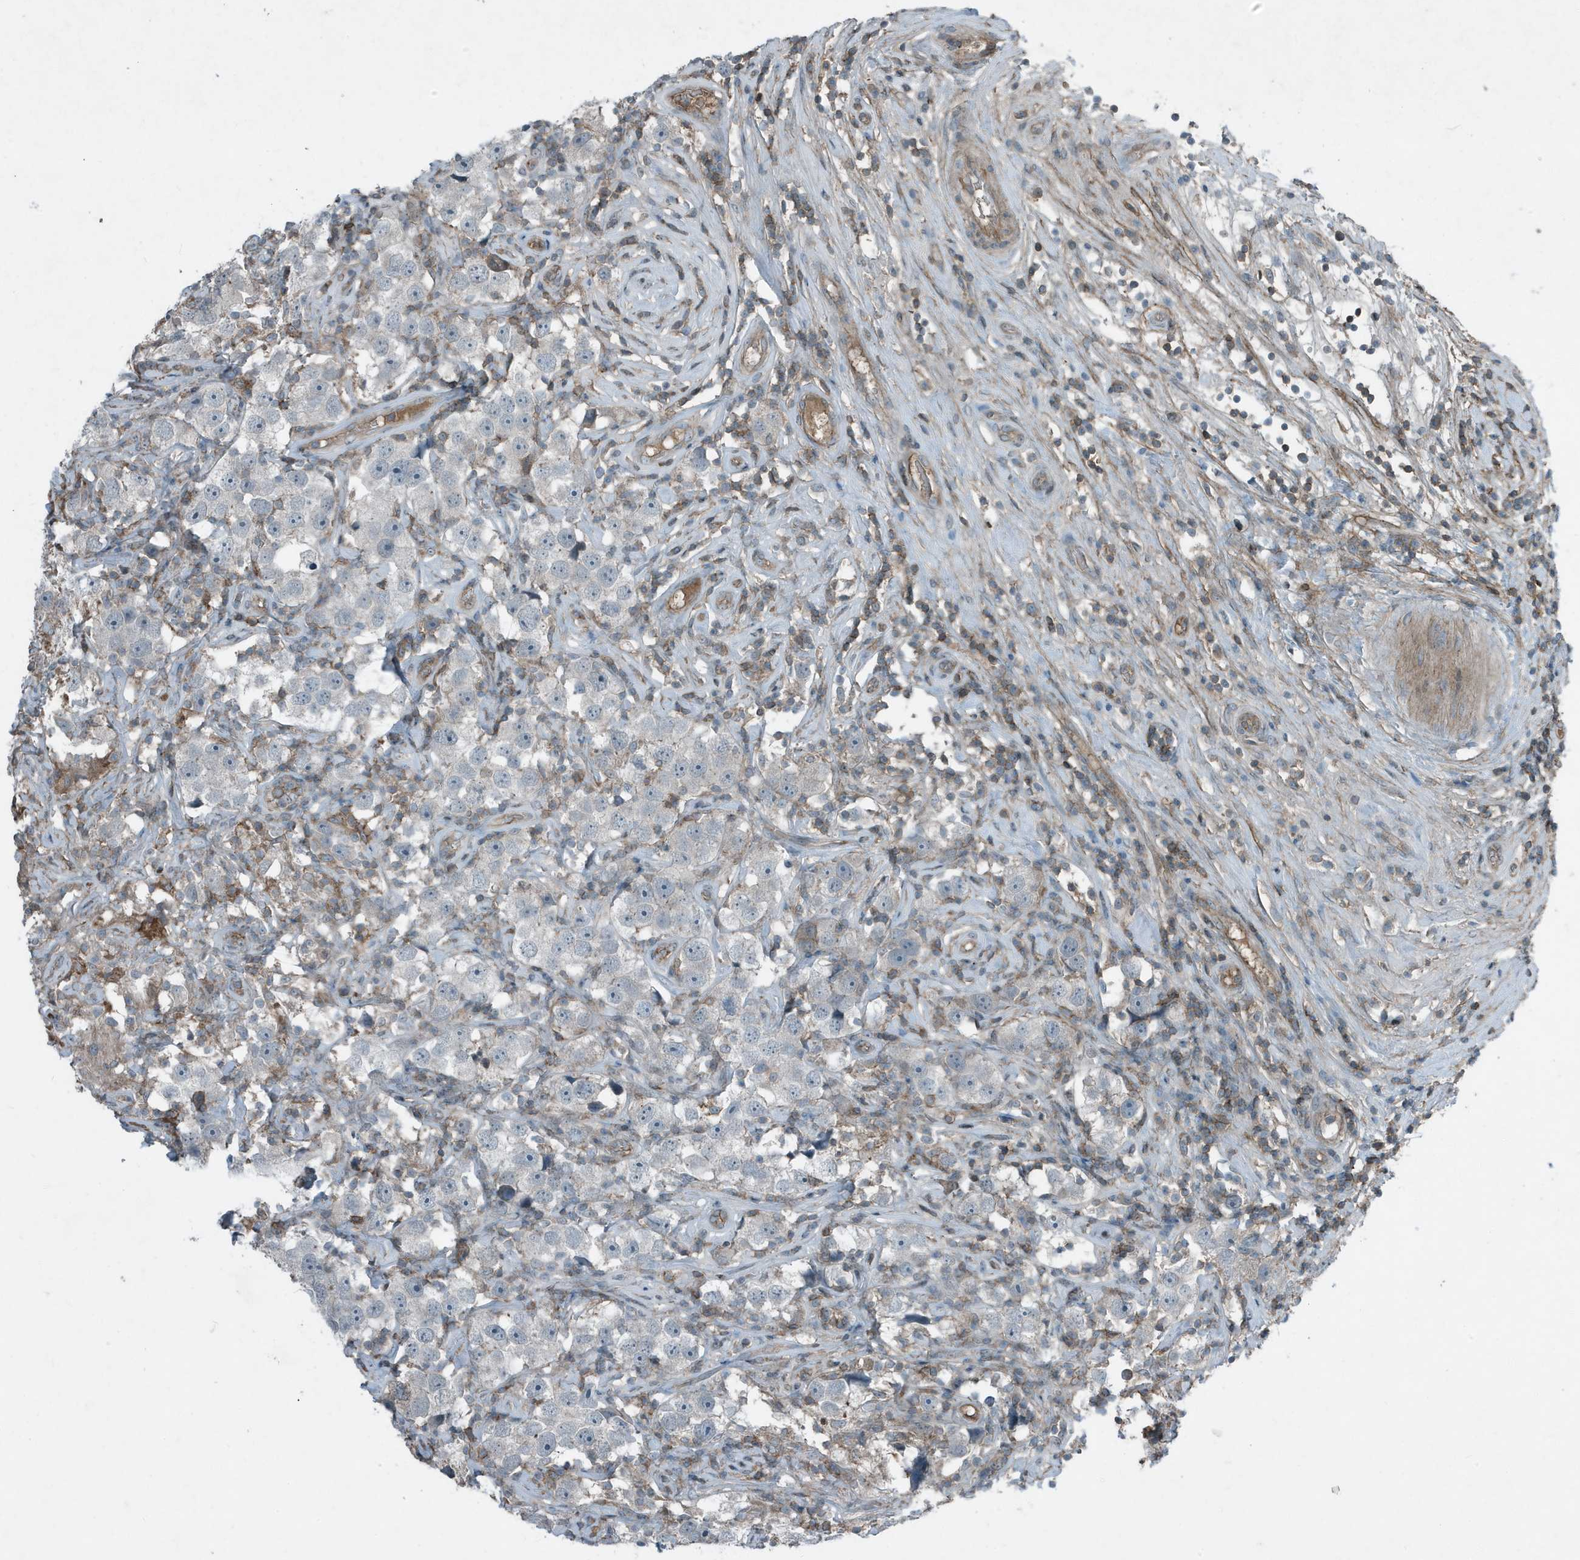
{"staining": {"intensity": "negative", "quantity": "none", "location": "none"}, "tissue": "testis cancer", "cell_type": "Tumor cells", "image_type": "cancer", "snomed": [{"axis": "morphology", "description": "Seminoma, NOS"}, {"axis": "topography", "description": "Testis"}], "caption": "A micrograph of human testis cancer is negative for staining in tumor cells. The staining is performed using DAB (3,3'-diaminobenzidine) brown chromogen with nuclei counter-stained in using hematoxylin.", "gene": "DAPP1", "patient": {"sex": "male", "age": 49}}